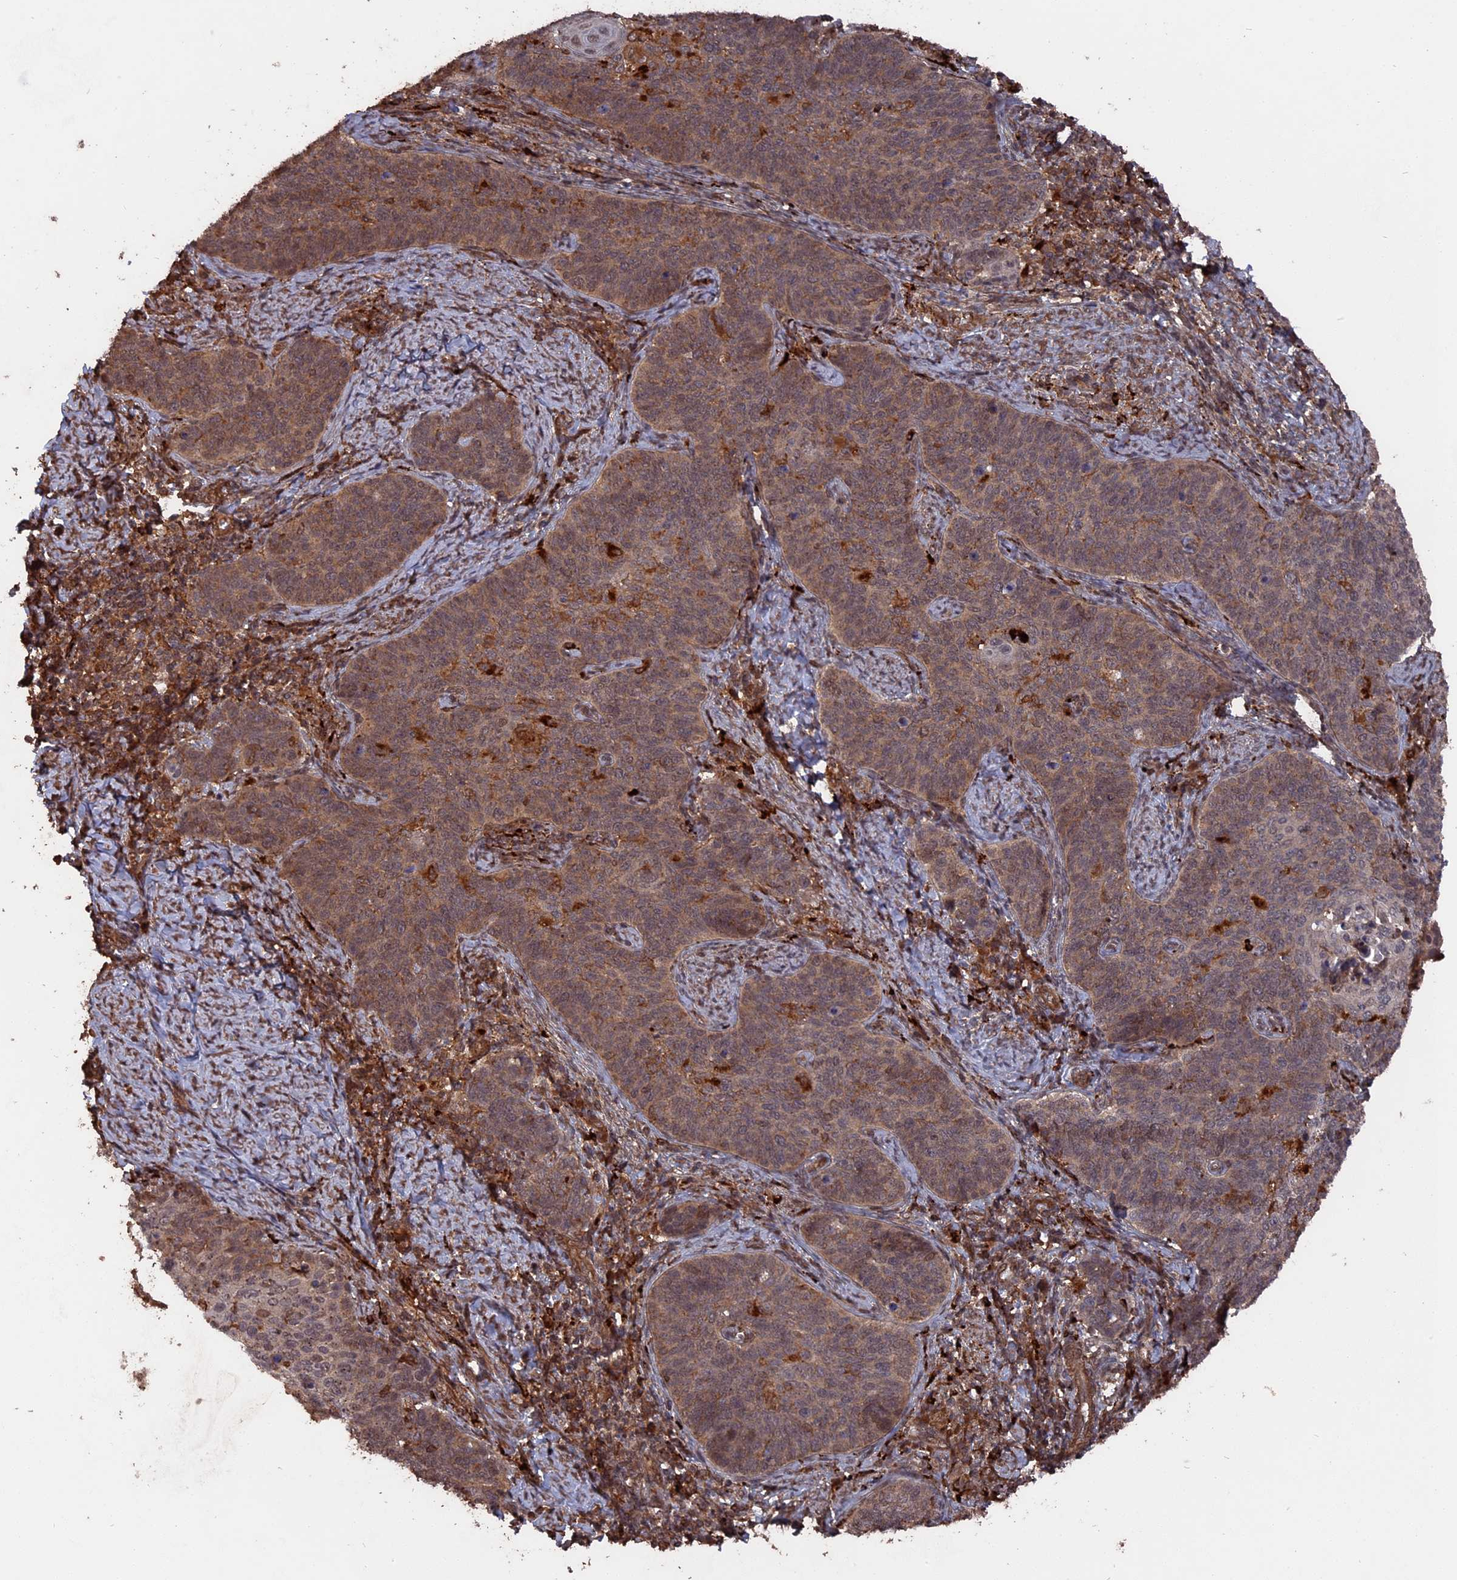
{"staining": {"intensity": "moderate", "quantity": ">75%", "location": "cytoplasmic/membranous"}, "tissue": "cervical cancer", "cell_type": "Tumor cells", "image_type": "cancer", "snomed": [{"axis": "morphology", "description": "Normal tissue, NOS"}, {"axis": "morphology", "description": "Squamous cell carcinoma, NOS"}, {"axis": "topography", "description": "Cervix"}], "caption": "Immunohistochemistry micrograph of human cervical squamous cell carcinoma stained for a protein (brown), which demonstrates medium levels of moderate cytoplasmic/membranous expression in about >75% of tumor cells.", "gene": "TELO2", "patient": {"sex": "female", "age": 39}}